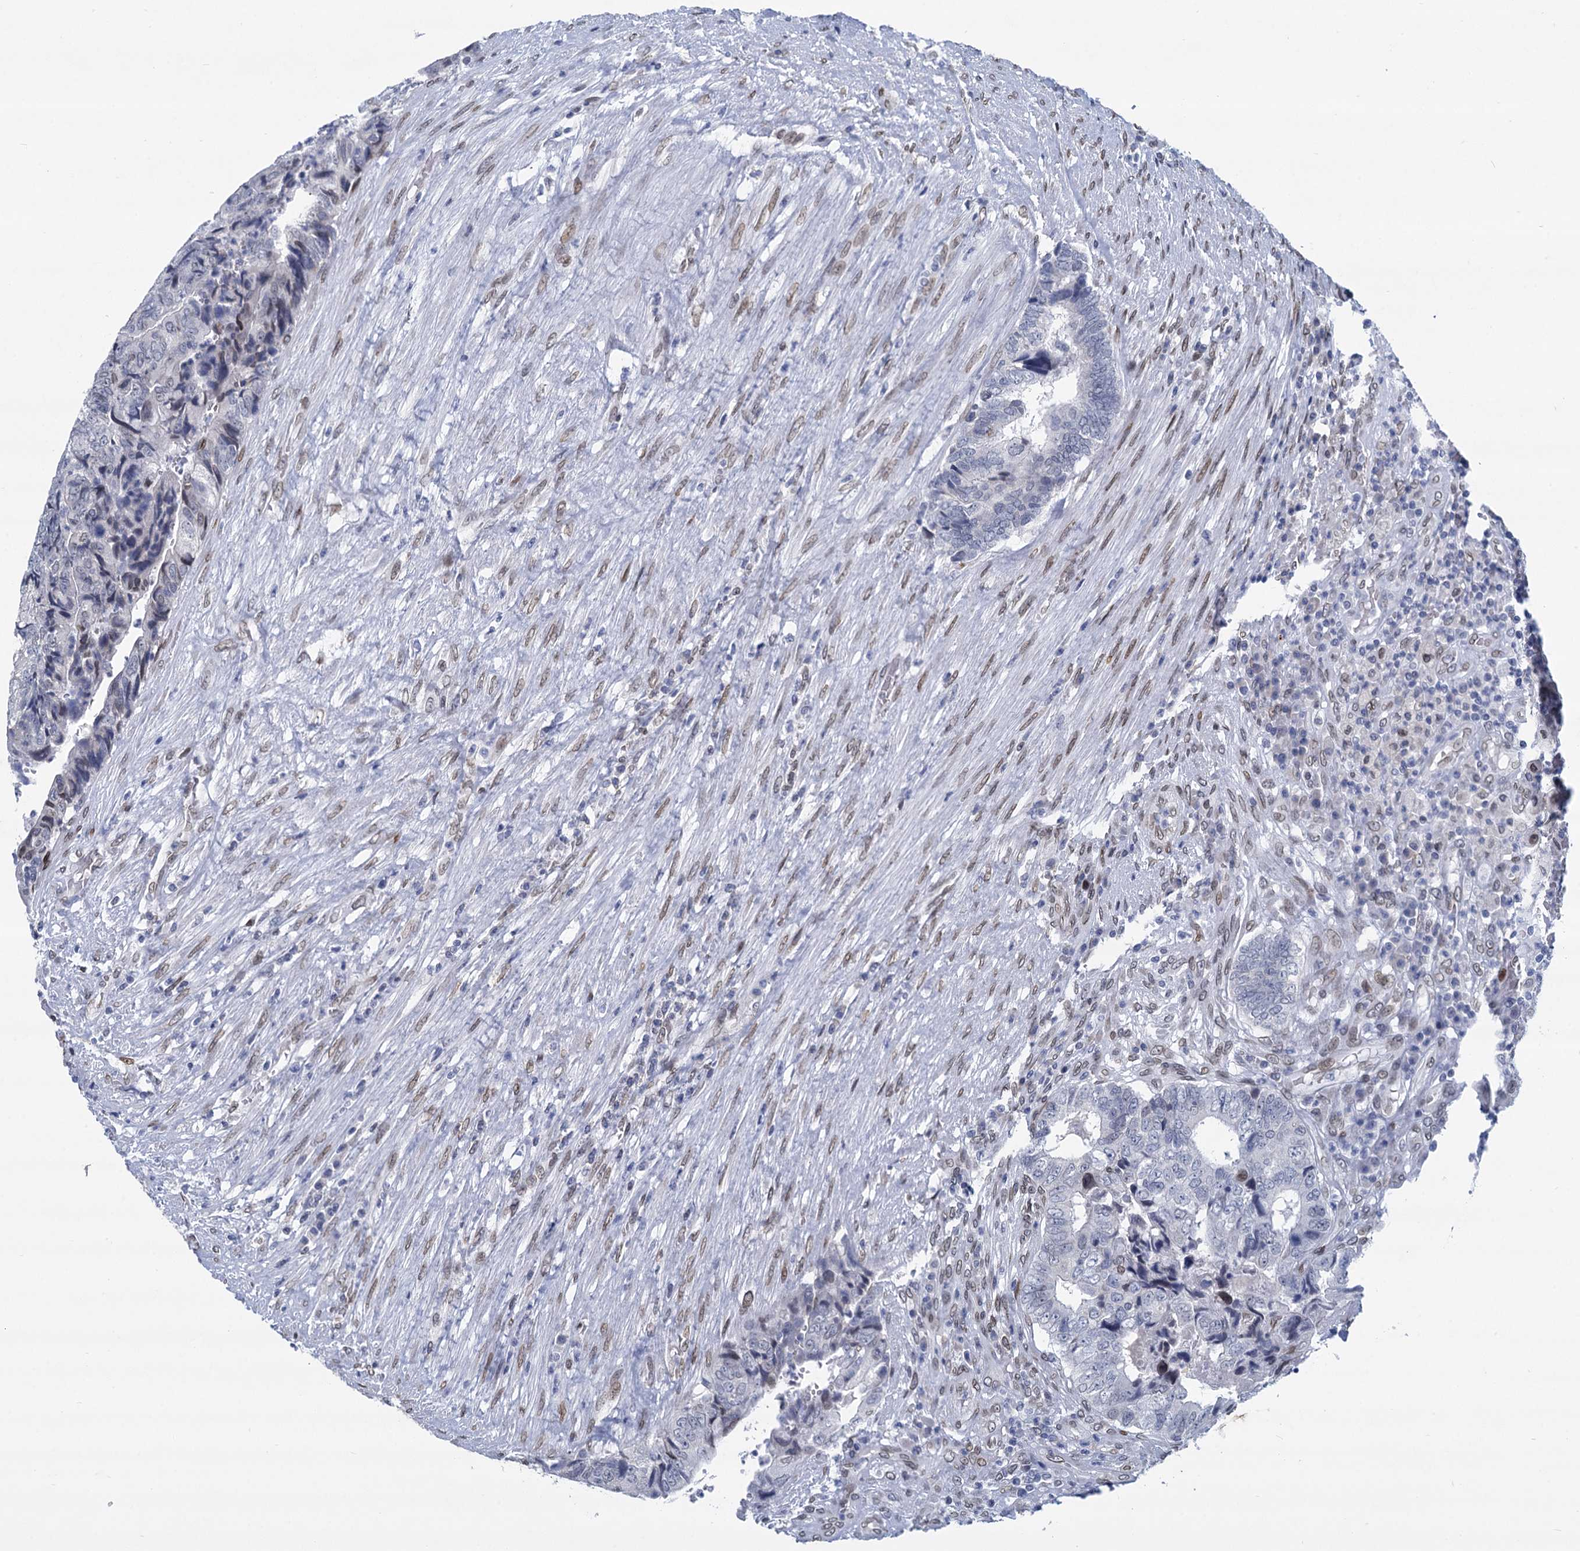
{"staining": {"intensity": "negative", "quantity": "none", "location": "none"}, "tissue": "colorectal cancer", "cell_type": "Tumor cells", "image_type": "cancer", "snomed": [{"axis": "morphology", "description": "Adenocarcinoma, NOS"}, {"axis": "topography", "description": "Colon"}], "caption": "Tumor cells are negative for protein expression in human colorectal cancer.", "gene": "PRSS35", "patient": {"sex": "female", "age": 67}}